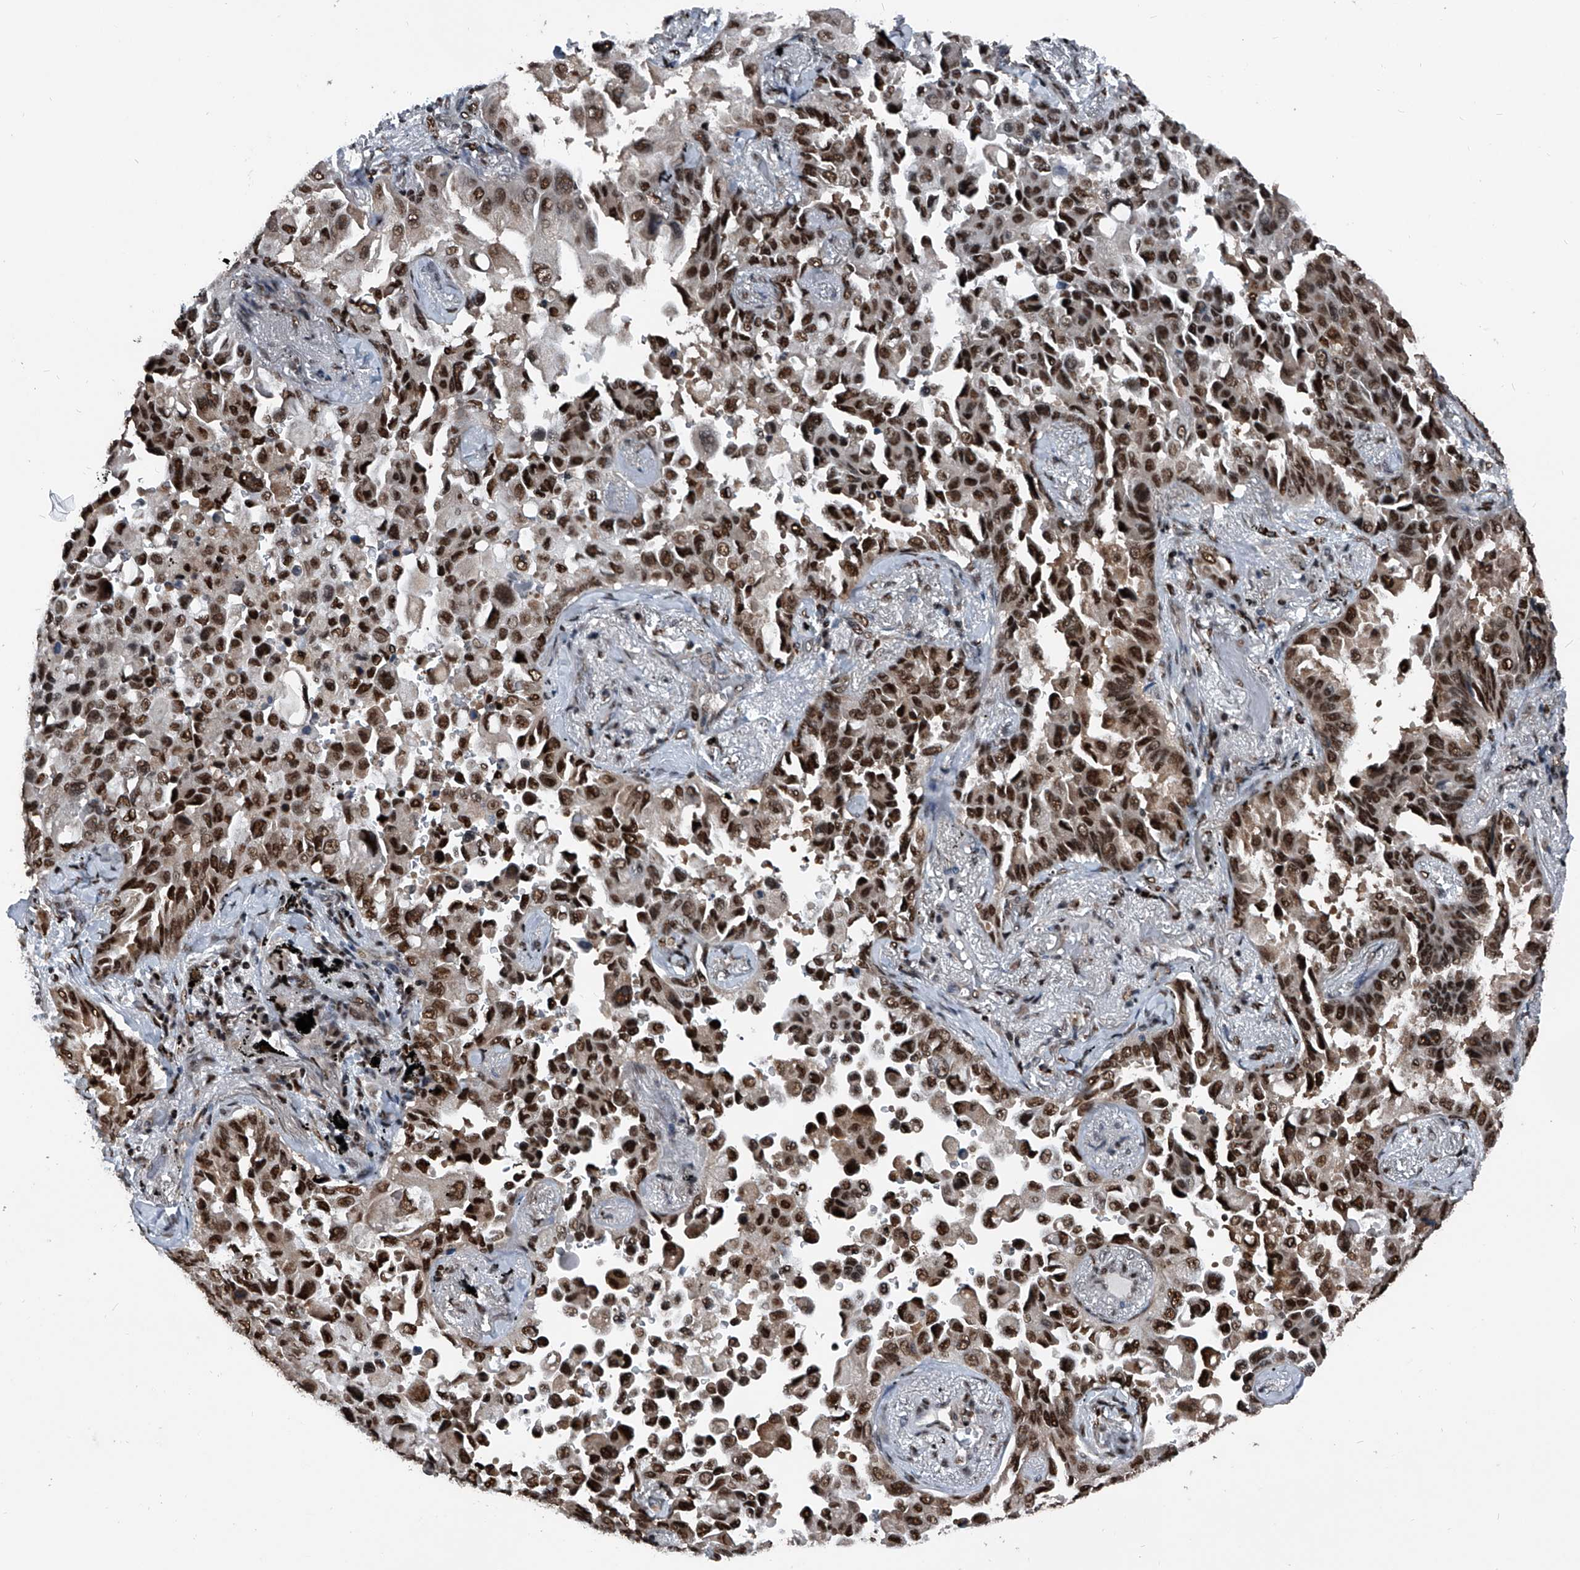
{"staining": {"intensity": "strong", "quantity": ">75%", "location": "nuclear"}, "tissue": "lung cancer", "cell_type": "Tumor cells", "image_type": "cancer", "snomed": [{"axis": "morphology", "description": "Adenocarcinoma, NOS"}, {"axis": "topography", "description": "Lung"}], "caption": "The micrograph demonstrates immunohistochemical staining of lung adenocarcinoma. There is strong nuclear staining is present in about >75% of tumor cells.", "gene": "FKBP5", "patient": {"sex": "female", "age": 67}}